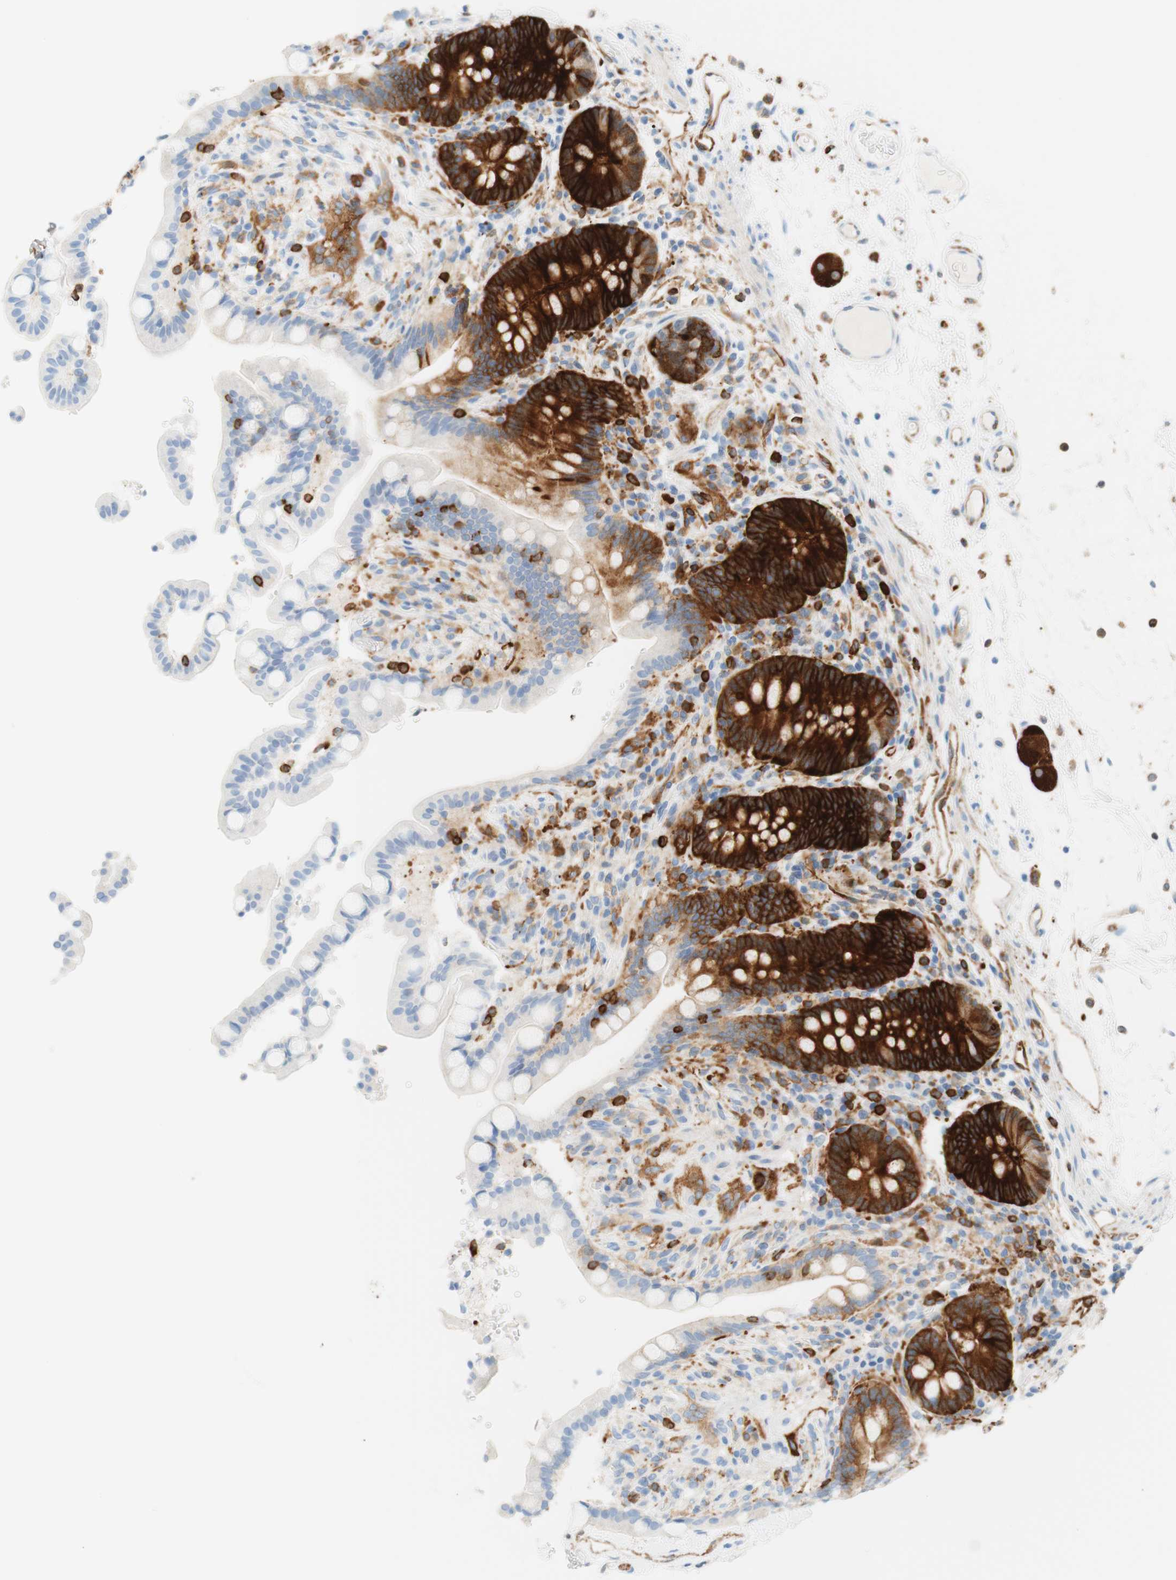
{"staining": {"intensity": "moderate", "quantity": ">75%", "location": "cytoplasmic/membranous"}, "tissue": "colon", "cell_type": "Endothelial cells", "image_type": "normal", "snomed": [{"axis": "morphology", "description": "Normal tissue, NOS"}, {"axis": "topography", "description": "Colon"}], "caption": "This is a histology image of IHC staining of normal colon, which shows moderate expression in the cytoplasmic/membranous of endothelial cells.", "gene": "STMN1", "patient": {"sex": "male", "age": 73}}